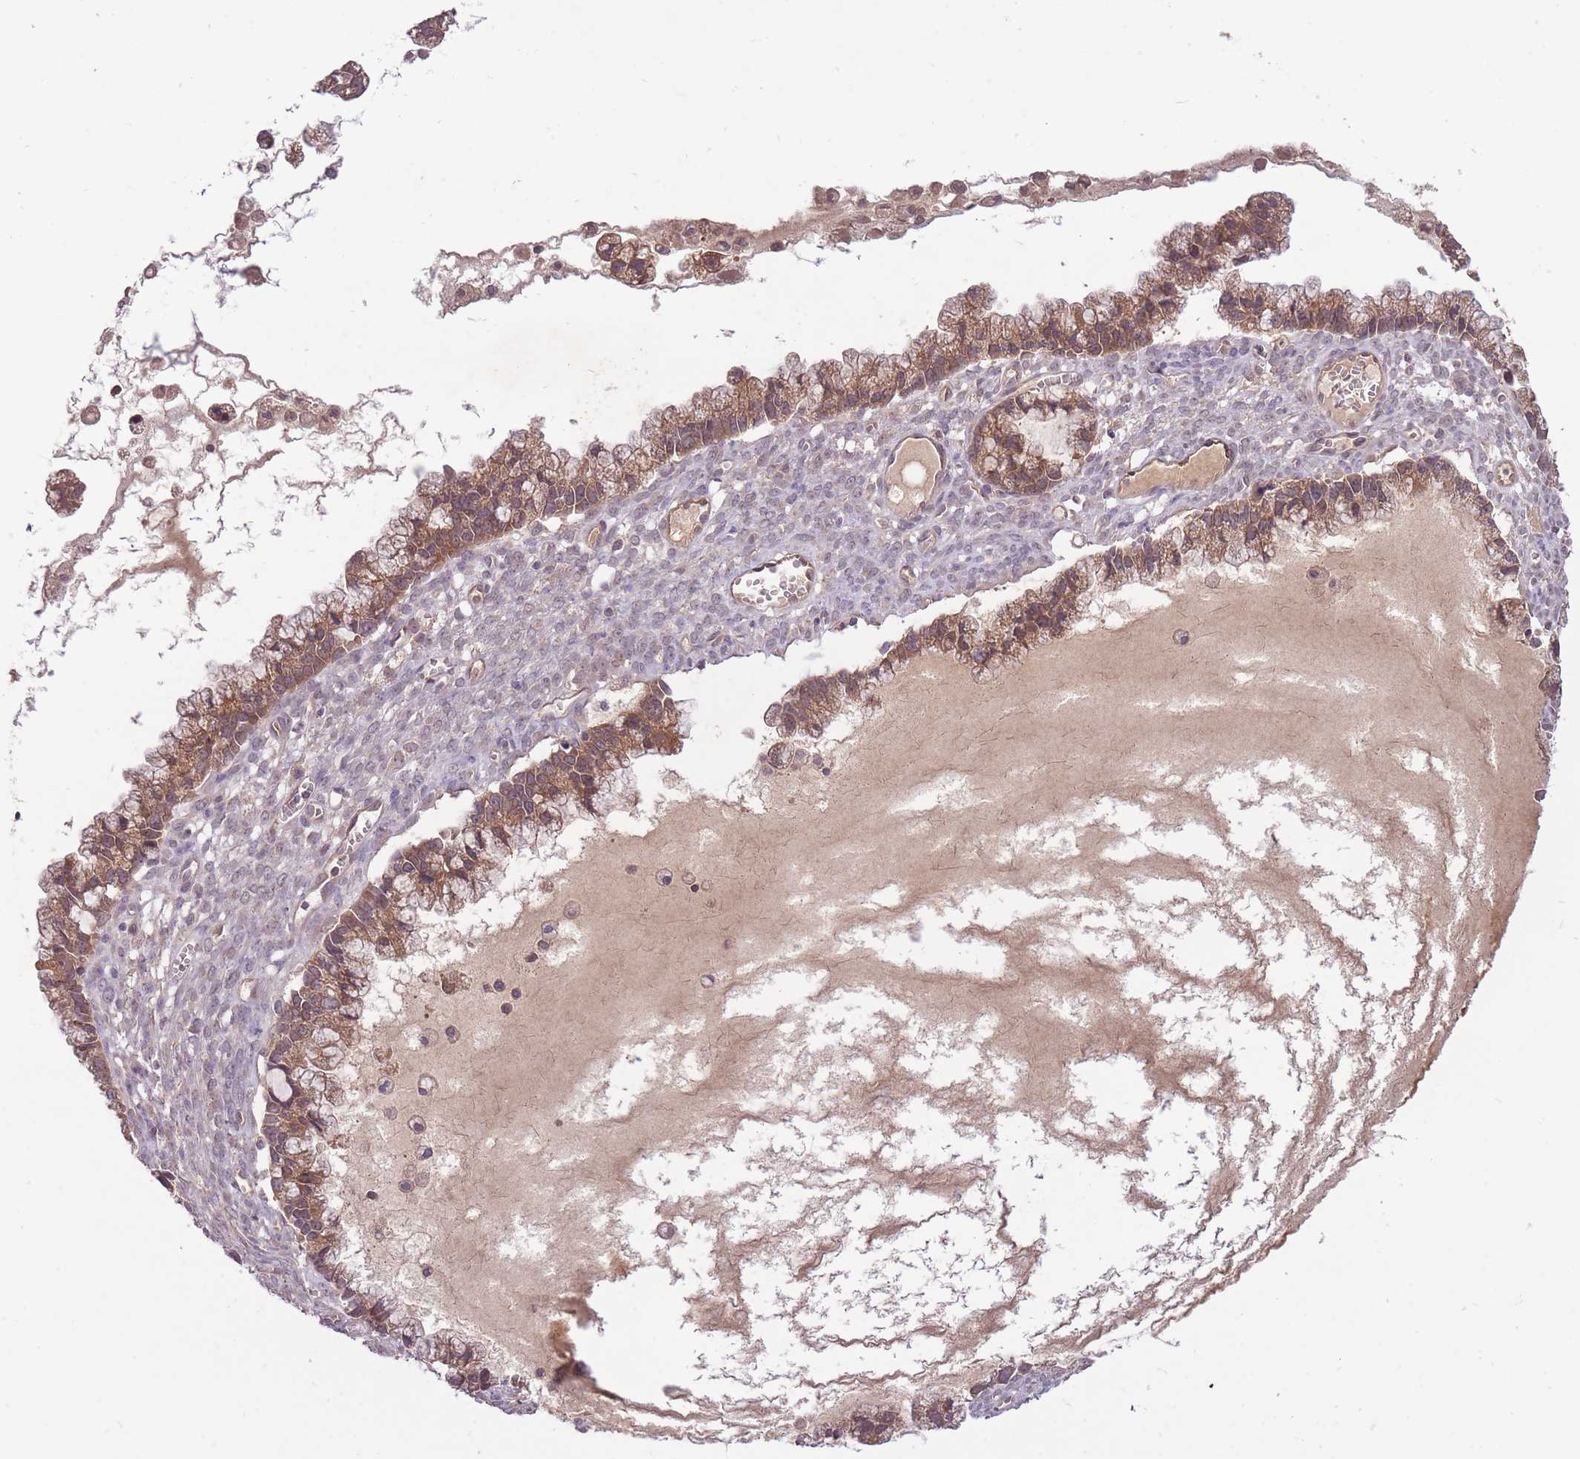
{"staining": {"intensity": "moderate", "quantity": ">75%", "location": "cytoplasmic/membranous"}, "tissue": "ovarian cancer", "cell_type": "Tumor cells", "image_type": "cancer", "snomed": [{"axis": "morphology", "description": "Cystadenocarcinoma, mucinous, NOS"}, {"axis": "topography", "description": "Ovary"}], "caption": "Ovarian cancer stained with a protein marker reveals moderate staining in tumor cells.", "gene": "LRATD2", "patient": {"sex": "female", "age": 72}}